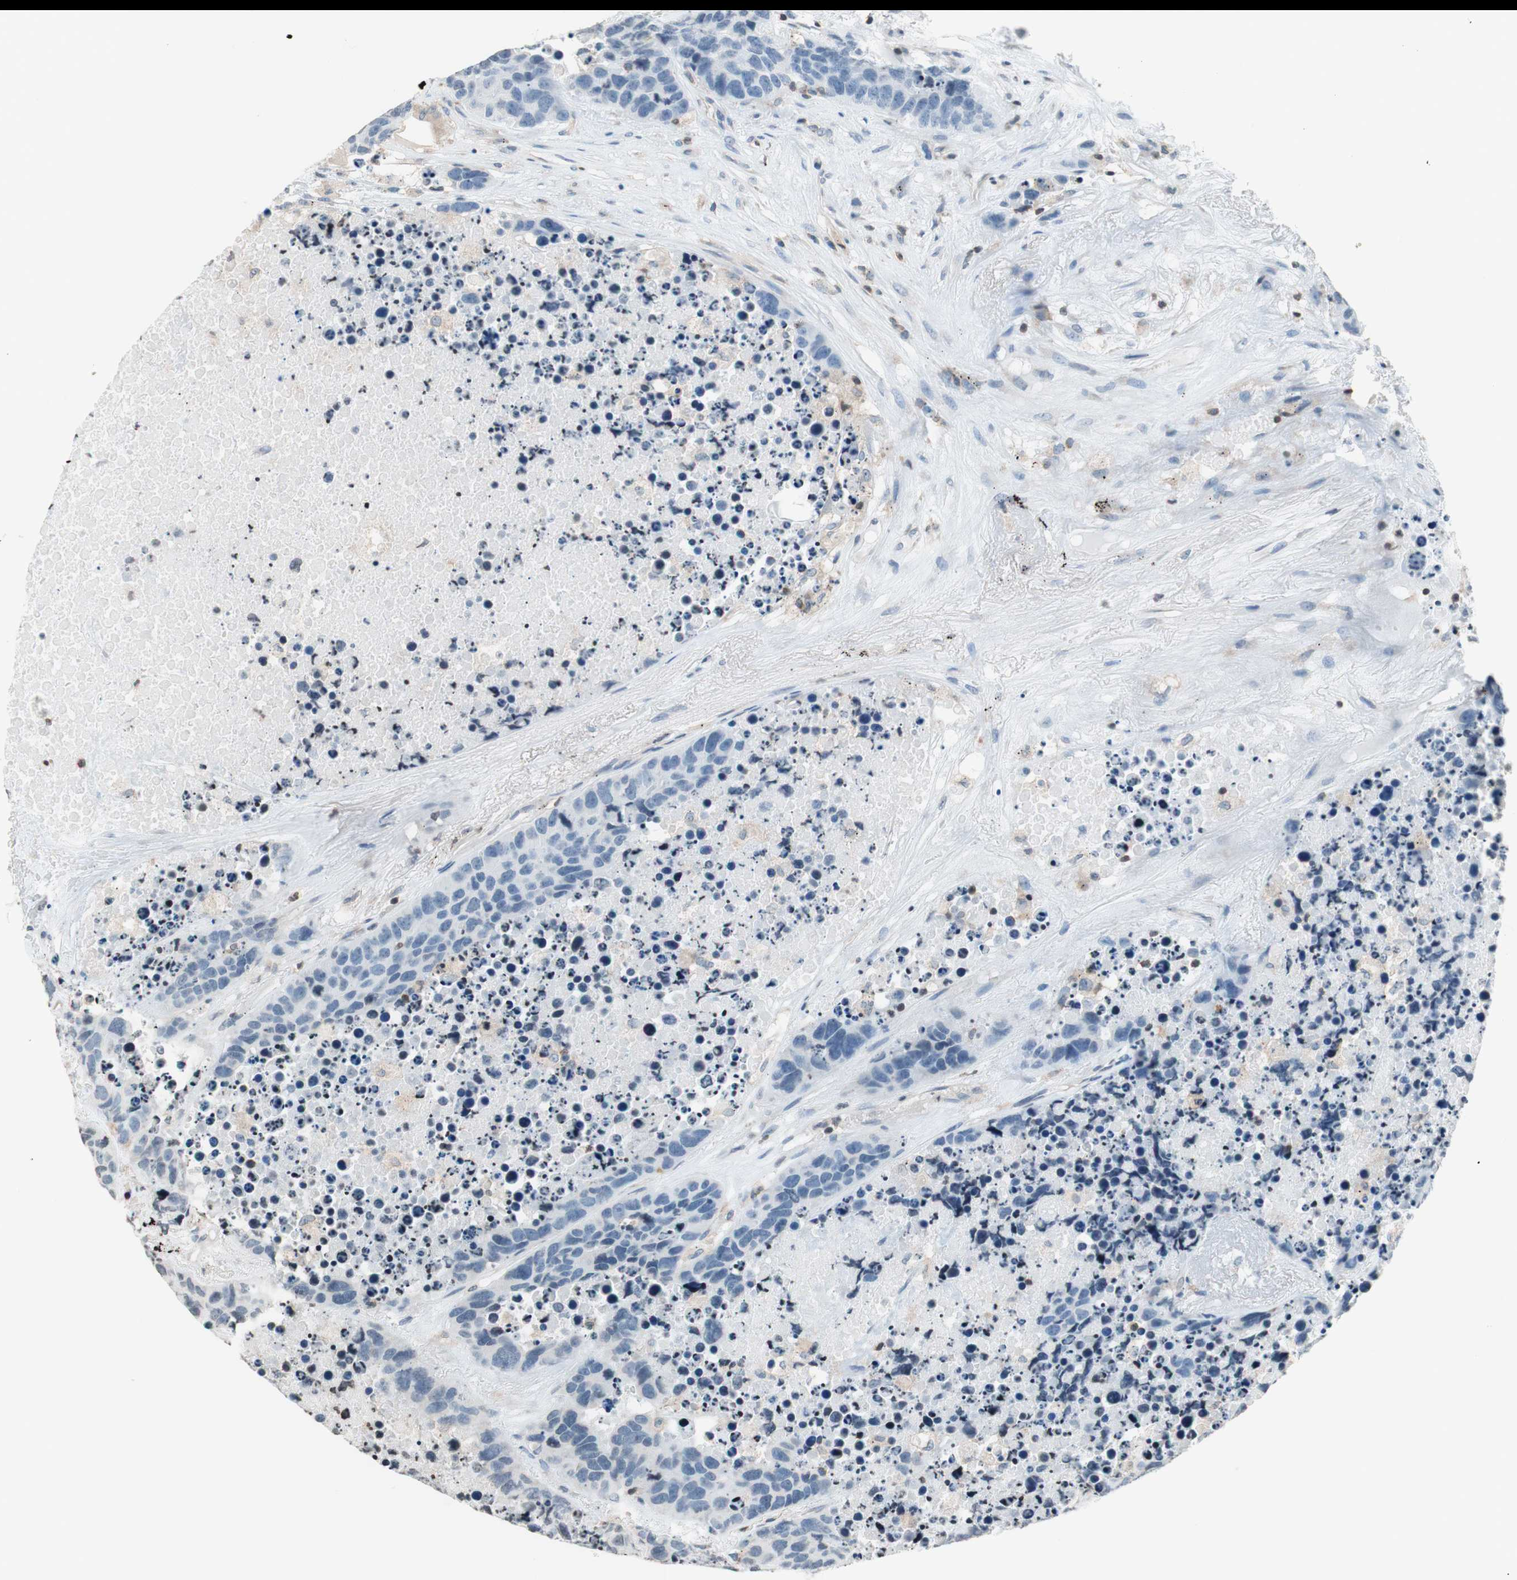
{"staining": {"intensity": "negative", "quantity": "none", "location": "none"}, "tissue": "carcinoid", "cell_type": "Tumor cells", "image_type": "cancer", "snomed": [{"axis": "morphology", "description": "Carcinoid, malignant, NOS"}, {"axis": "topography", "description": "Lung"}], "caption": "IHC image of human carcinoid (malignant) stained for a protein (brown), which displays no expression in tumor cells. (DAB immunohistochemistry with hematoxylin counter stain).", "gene": "WIPF1", "patient": {"sex": "male", "age": 60}}